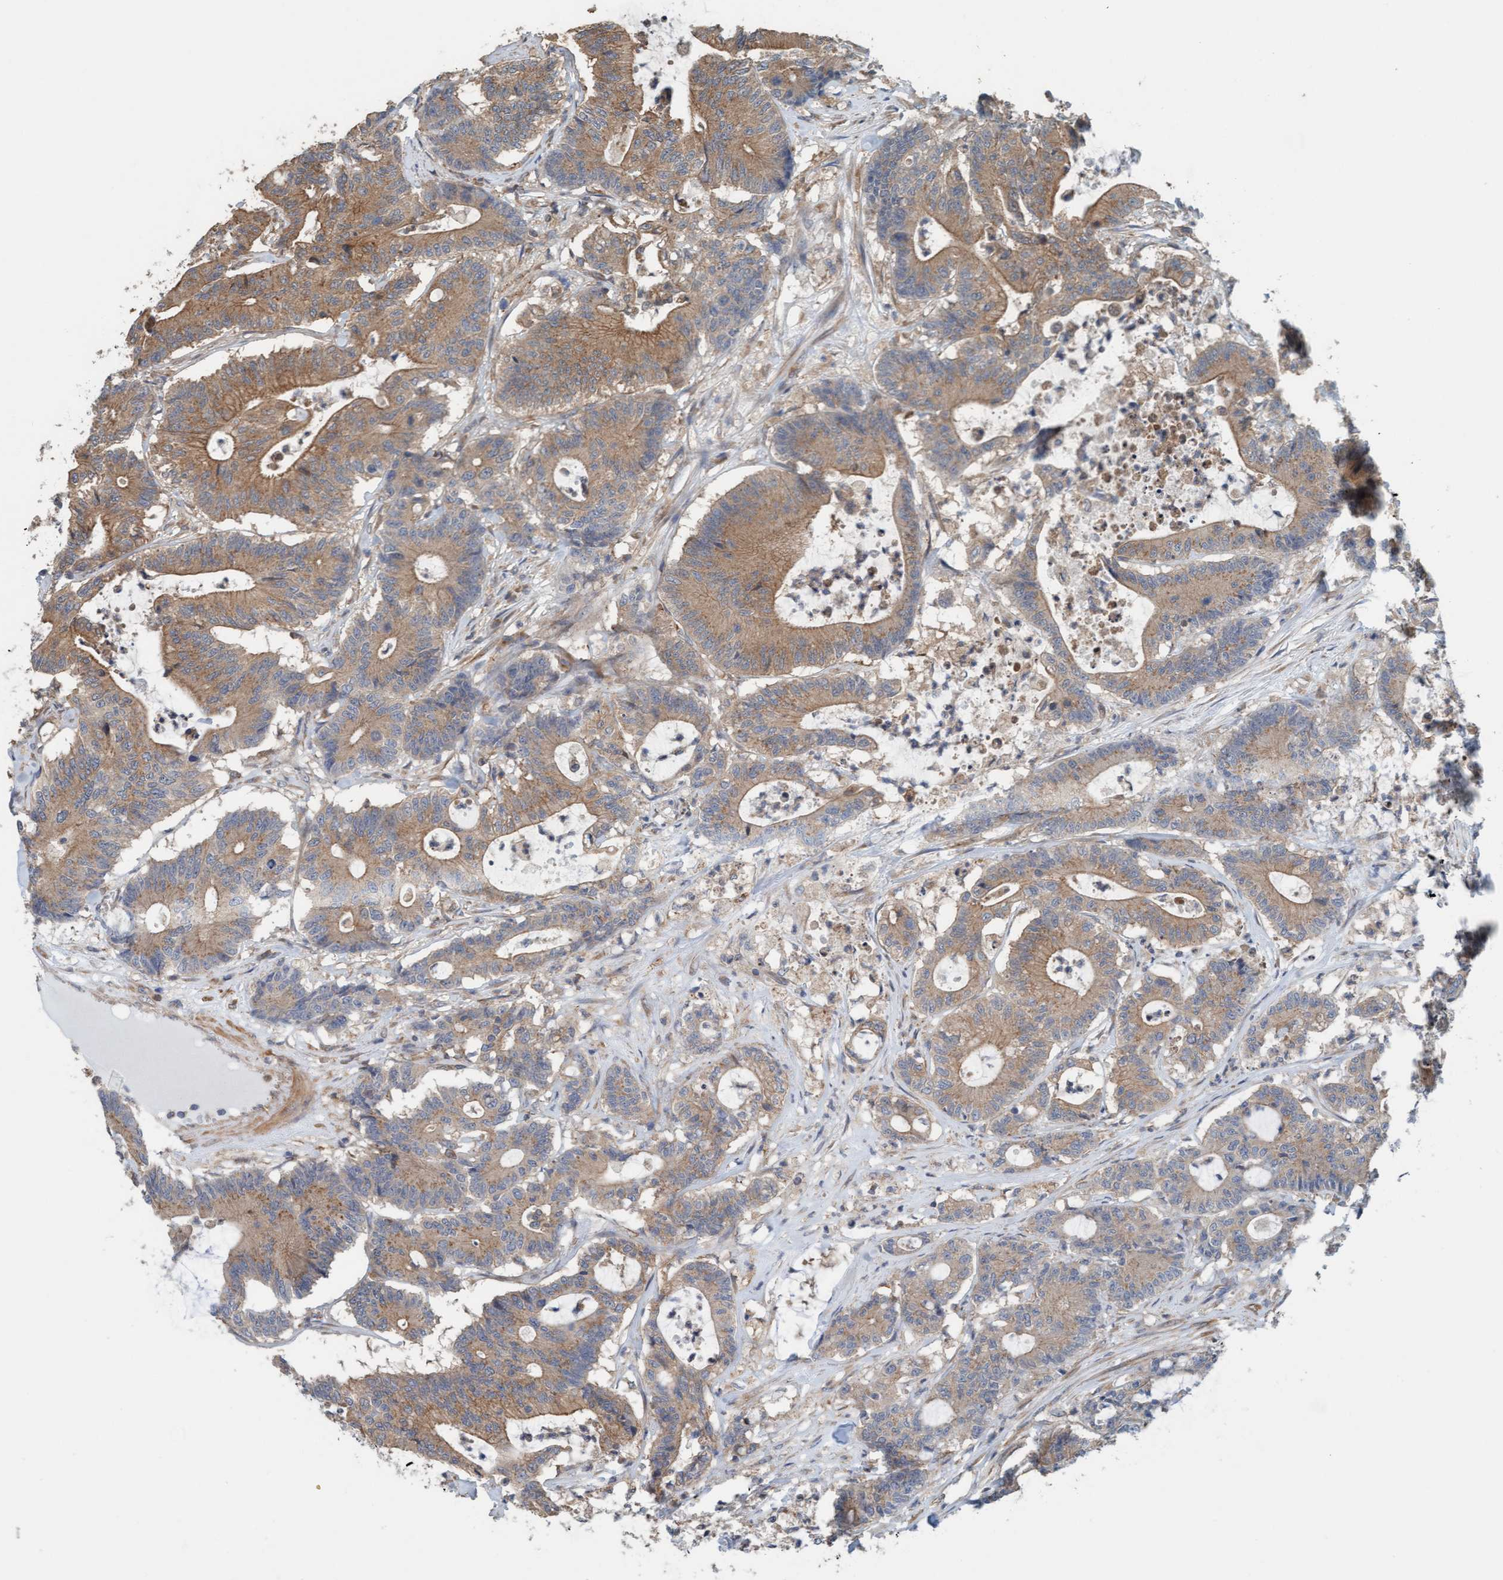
{"staining": {"intensity": "moderate", "quantity": ">75%", "location": "cytoplasmic/membranous"}, "tissue": "colorectal cancer", "cell_type": "Tumor cells", "image_type": "cancer", "snomed": [{"axis": "morphology", "description": "Adenocarcinoma, NOS"}, {"axis": "topography", "description": "Colon"}], "caption": "A medium amount of moderate cytoplasmic/membranous positivity is seen in approximately >75% of tumor cells in adenocarcinoma (colorectal) tissue.", "gene": "UBAP1", "patient": {"sex": "female", "age": 84}}